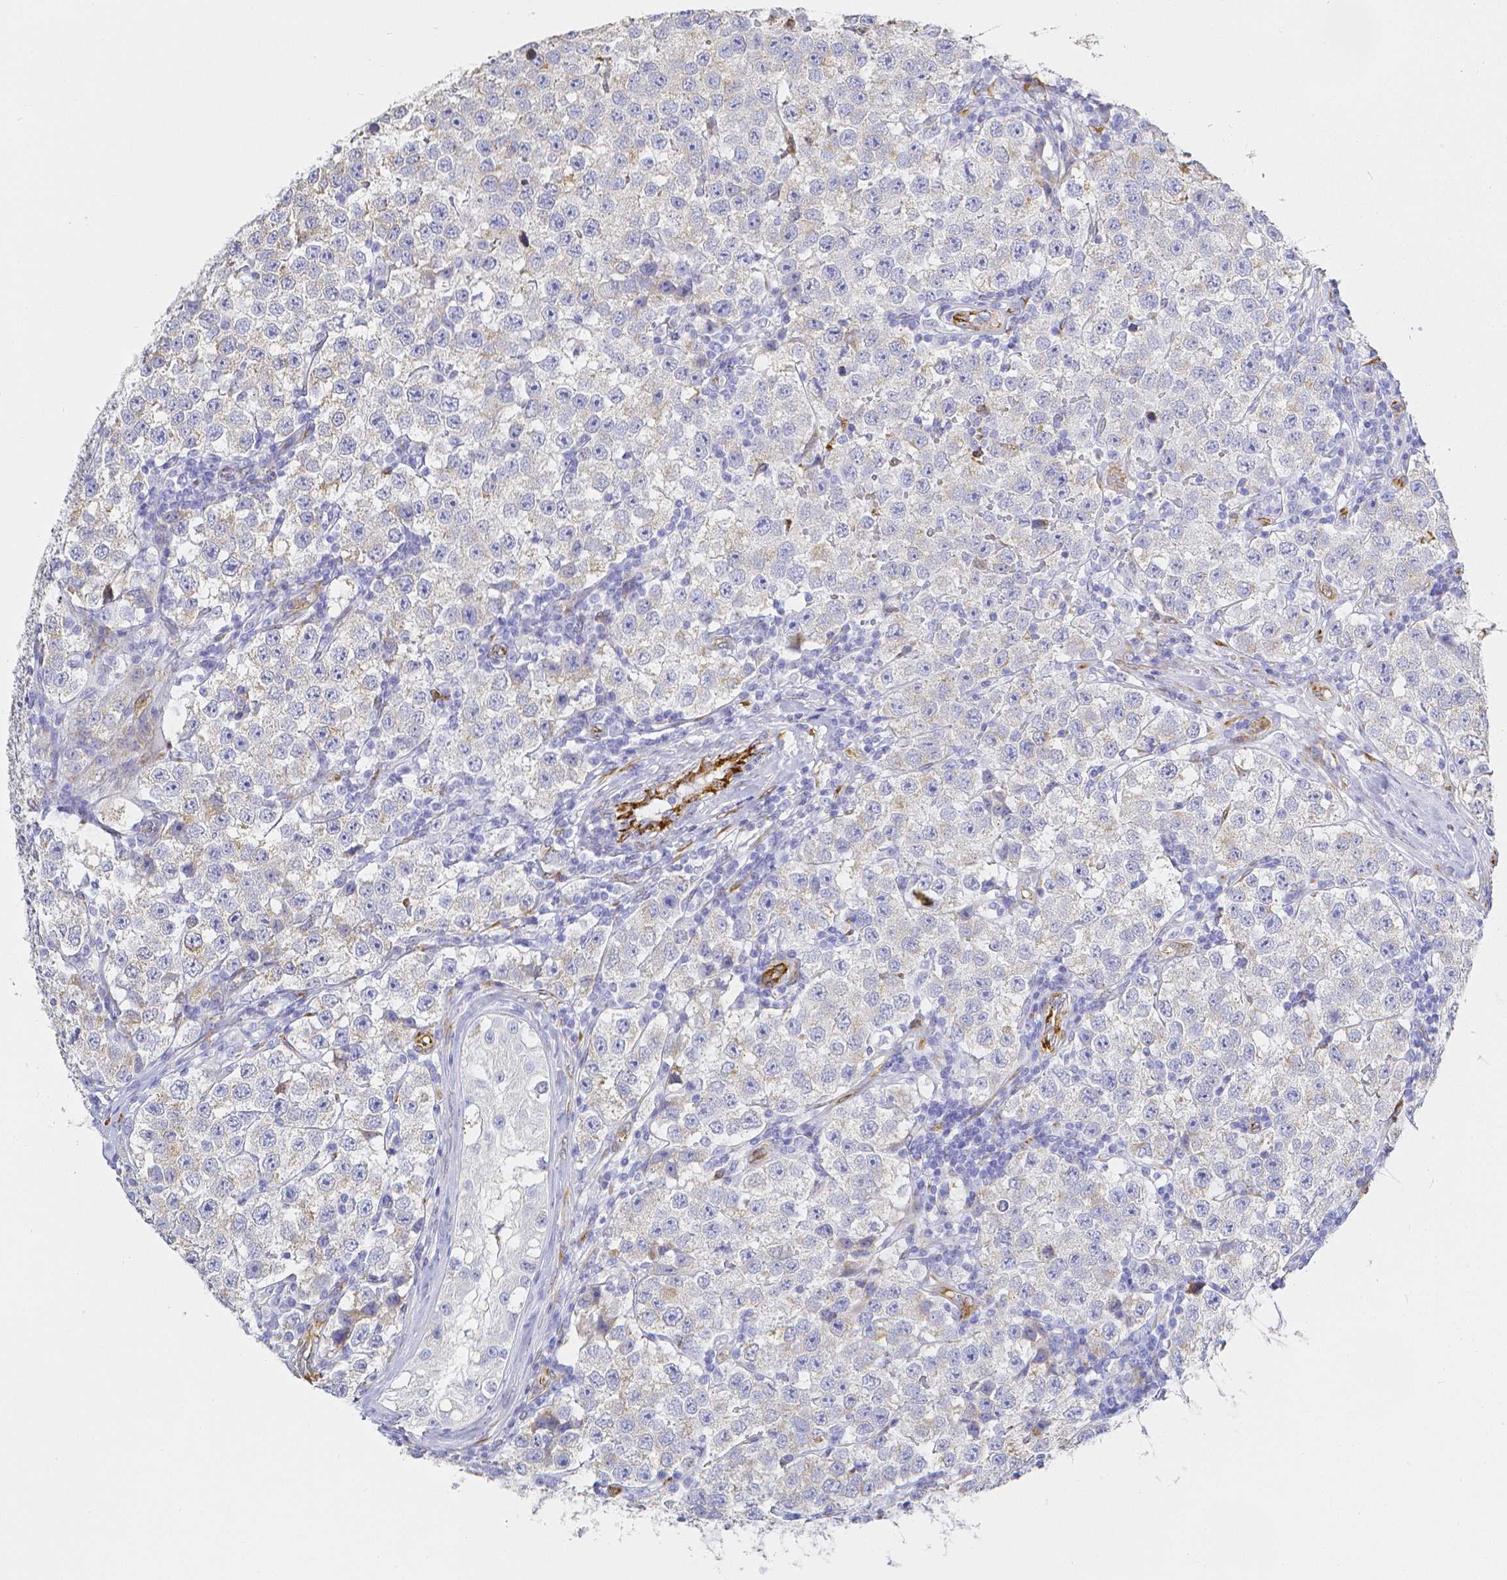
{"staining": {"intensity": "negative", "quantity": "none", "location": "none"}, "tissue": "testis cancer", "cell_type": "Tumor cells", "image_type": "cancer", "snomed": [{"axis": "morphology", "description": "Seminoma, NOS"}, {"axis": "topography", "description": "Testis"}], "caption": "Immunohistochemistry of seminoma (testis) exhibits no staining in tumor cells.", "gene": "SMURF1", "patient": {"sex": "male", "age": 34}}